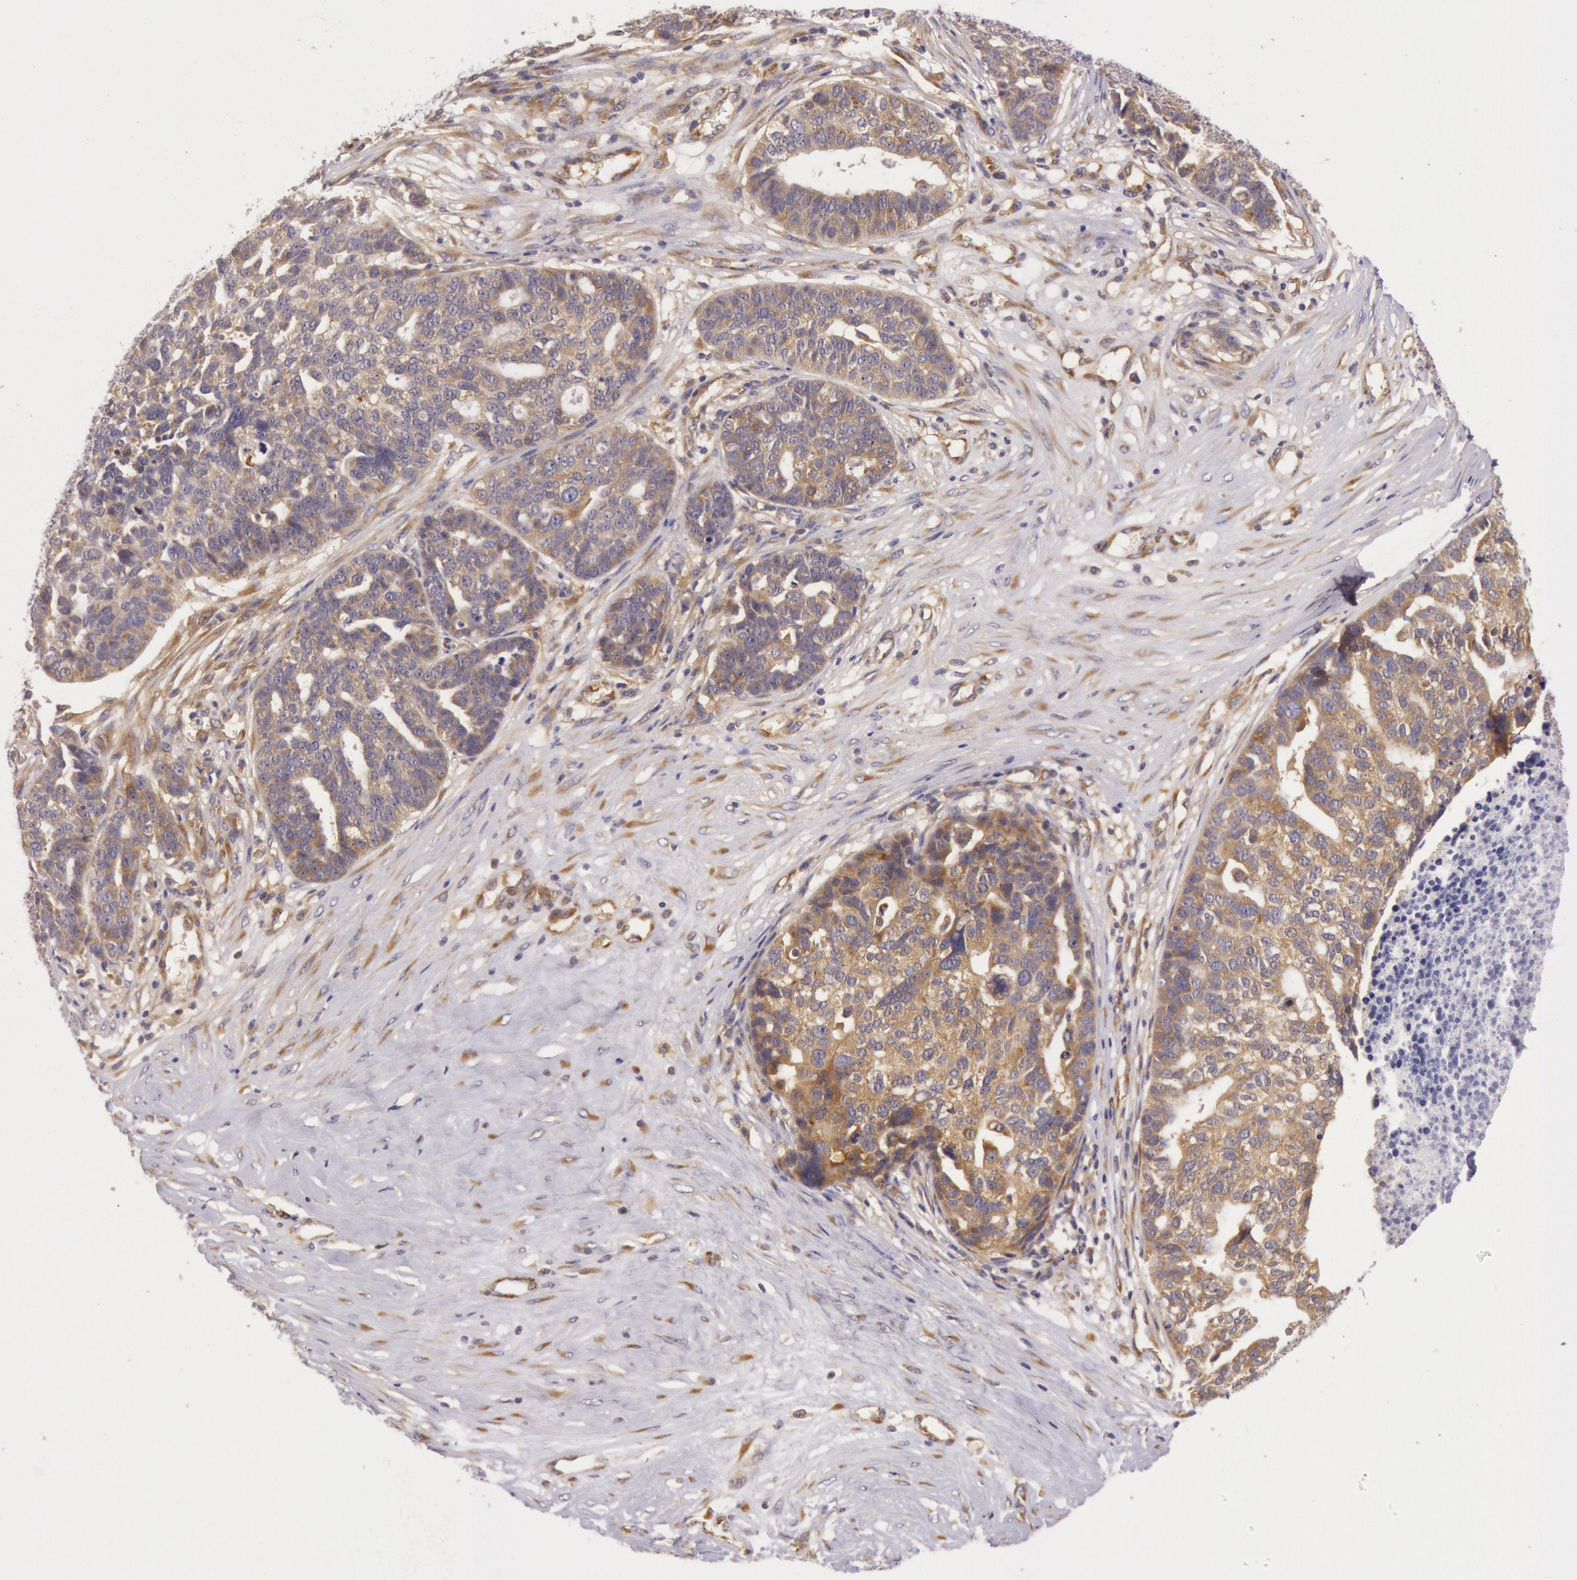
{"staining": {"intensity": "moderate", "quantity": ">75%", "location": "cytoplasmic/membranous"}, "tissue": "ovarian cancer", "cell_type": "Tumor cells", "image_type": "cancer", "snomed": [{"axis": "morphology", "description": "Cystadenocarcinoma, serous, NOS"}, {"axis": "topography", "description": "Ovary"}], "caption": "Immunohistochemical staining of serous cystadenocarcinoma (ovarian) reveals medium levels of moderate cytoplasmic/membranous protein staining in about >75% of tumor cells.", "gene": "CHUK", "patient": {"sex": "female", "age": 59}}